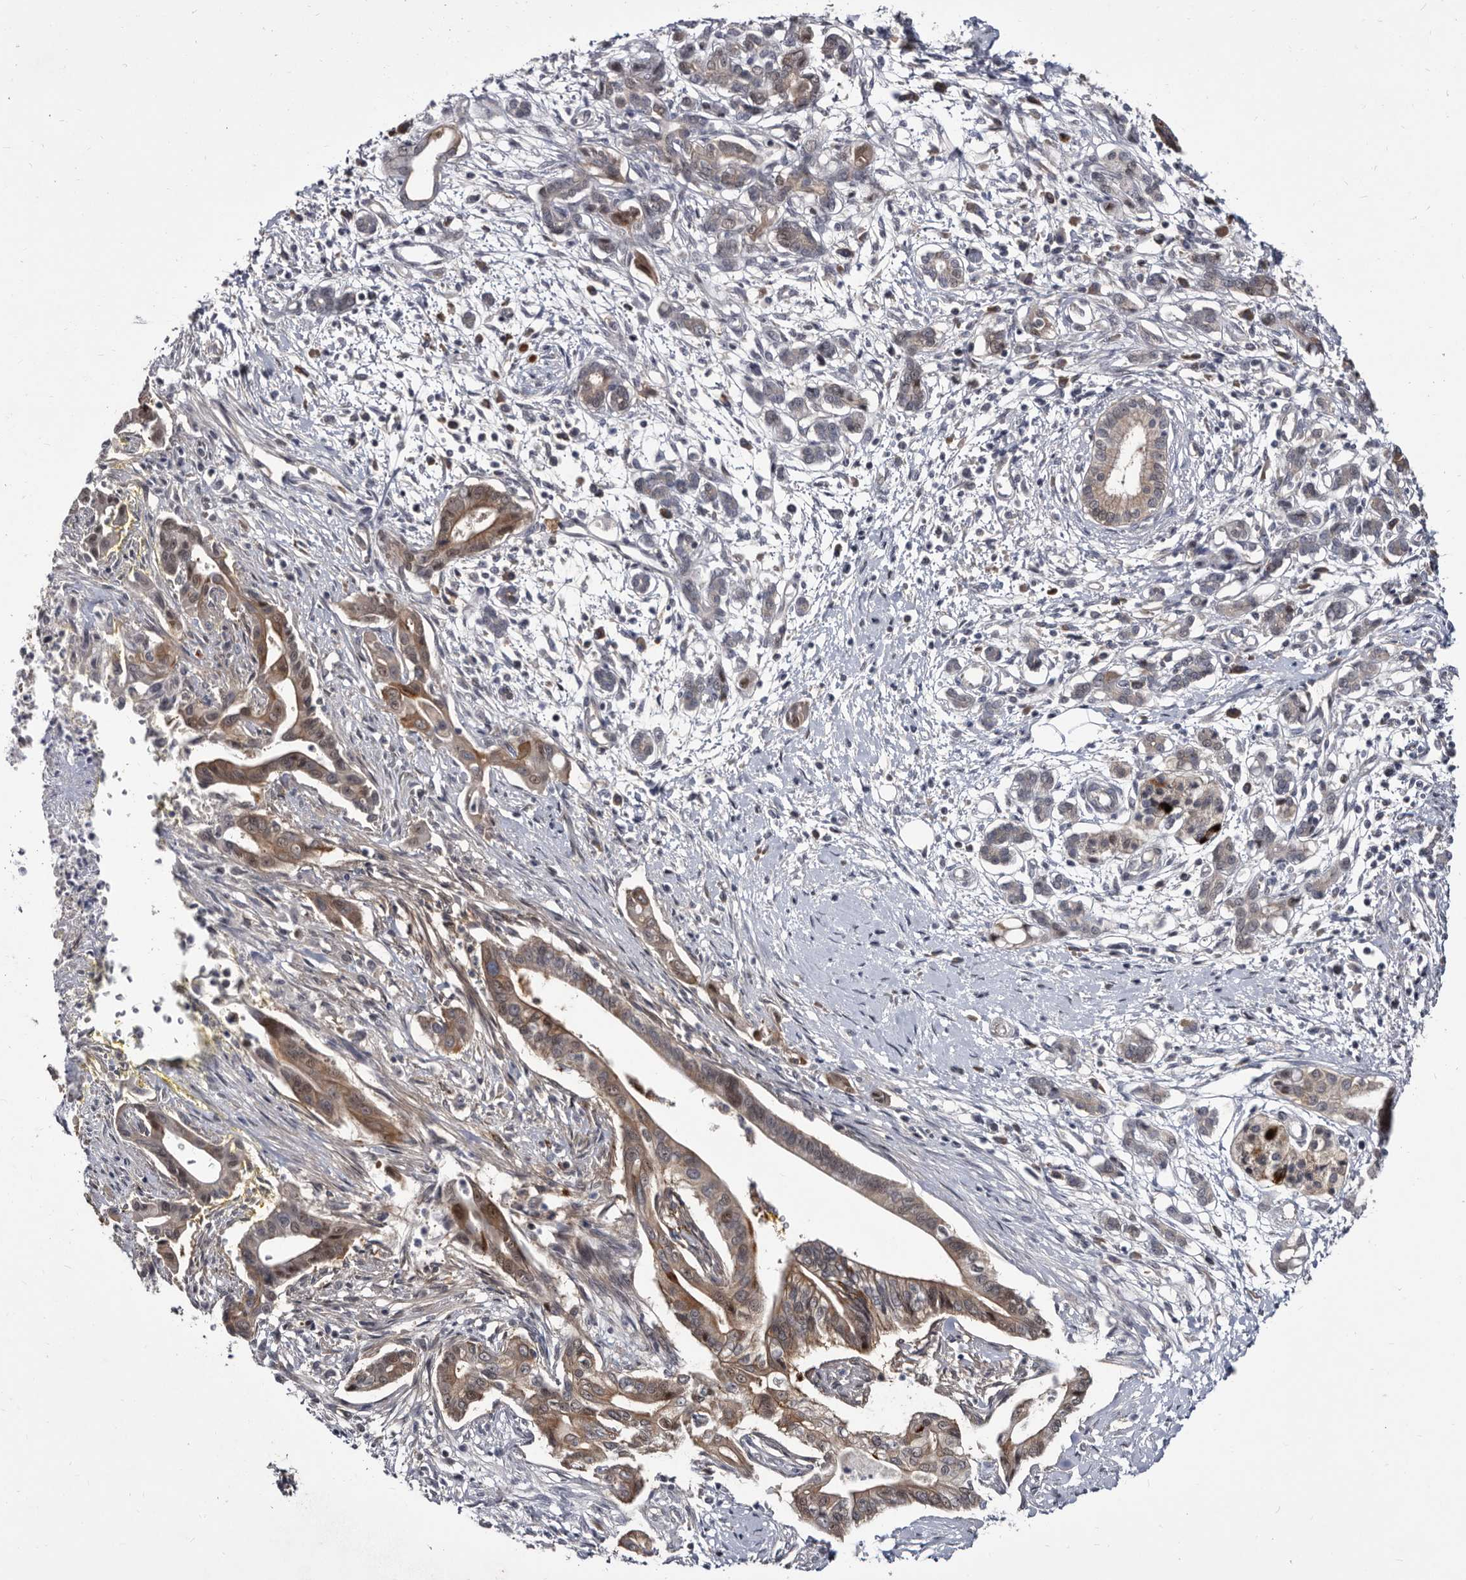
{"staining": {"intensity": "moderate", "quantity": "25%-75%", "location": "cytoplasmic/membranous"}, "tissue": "pancreatic cancer", "cell_type": "Tumor cells", "image_type": "cancer", "snomed": [{"axis": "morphology", "description": "Adenocarcinoma, NOS"}, {"axis": "topography", "description": "Pancreas"}], "caption": "Immunohistochemistry (IHC) of human pancreatic cancer shows medium levels of moderate cytoplasmic/membranous staining in approximately 25%-75% of tumor cells. Immunohistochemistry (IHC) stains the protein of interest in brown and the nuclei are stained blue.", "gene": "ABCF2", "patient": {"sex": "male", "age": 58}}